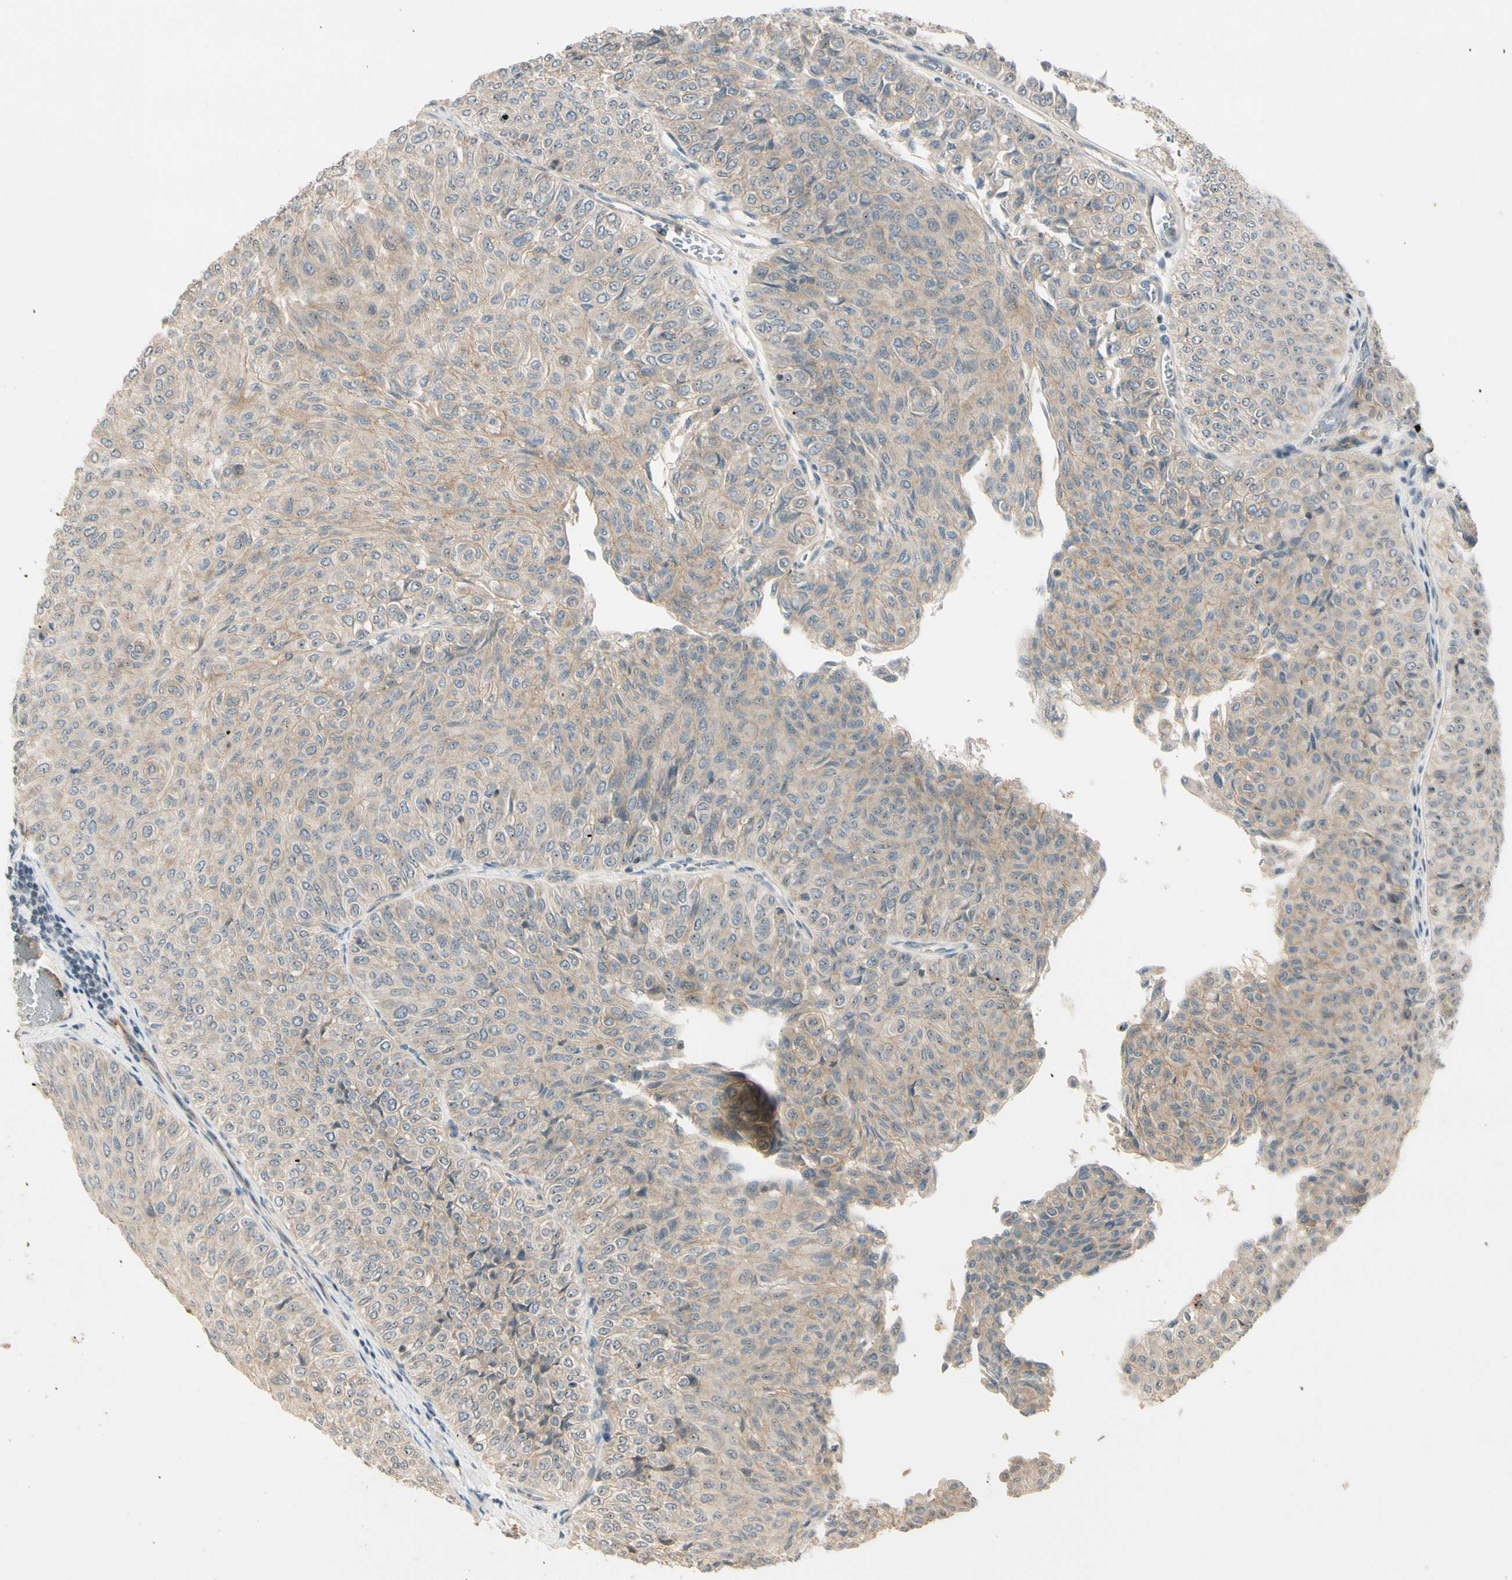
{"staining": {"intensity": "weak", "quantity": ">75%", "location": "cytoplasmic/membranous"}, "tissue": "urothelial cancer", "cell_type": "Tumor cells", "image_type": "cancer", "snomed": [{"axis": "morphology", "description": "Urothelial carcinoma, Low grade"}, {"axis": "topography", "description": "Urinary bladder"}], "caption": "High-magnification brightfield microscopy of urothelial cancer stained with DAB (3,3'-diaminobenzidine) (brown) and counterstained with hematoxylin (blue). tumor cells exhibit weak cytoplasmic/membranous positivity is seen in approximately>75% of cells.", "gene": "NFYA", "patient": {"sex": "male", "age": 78}}